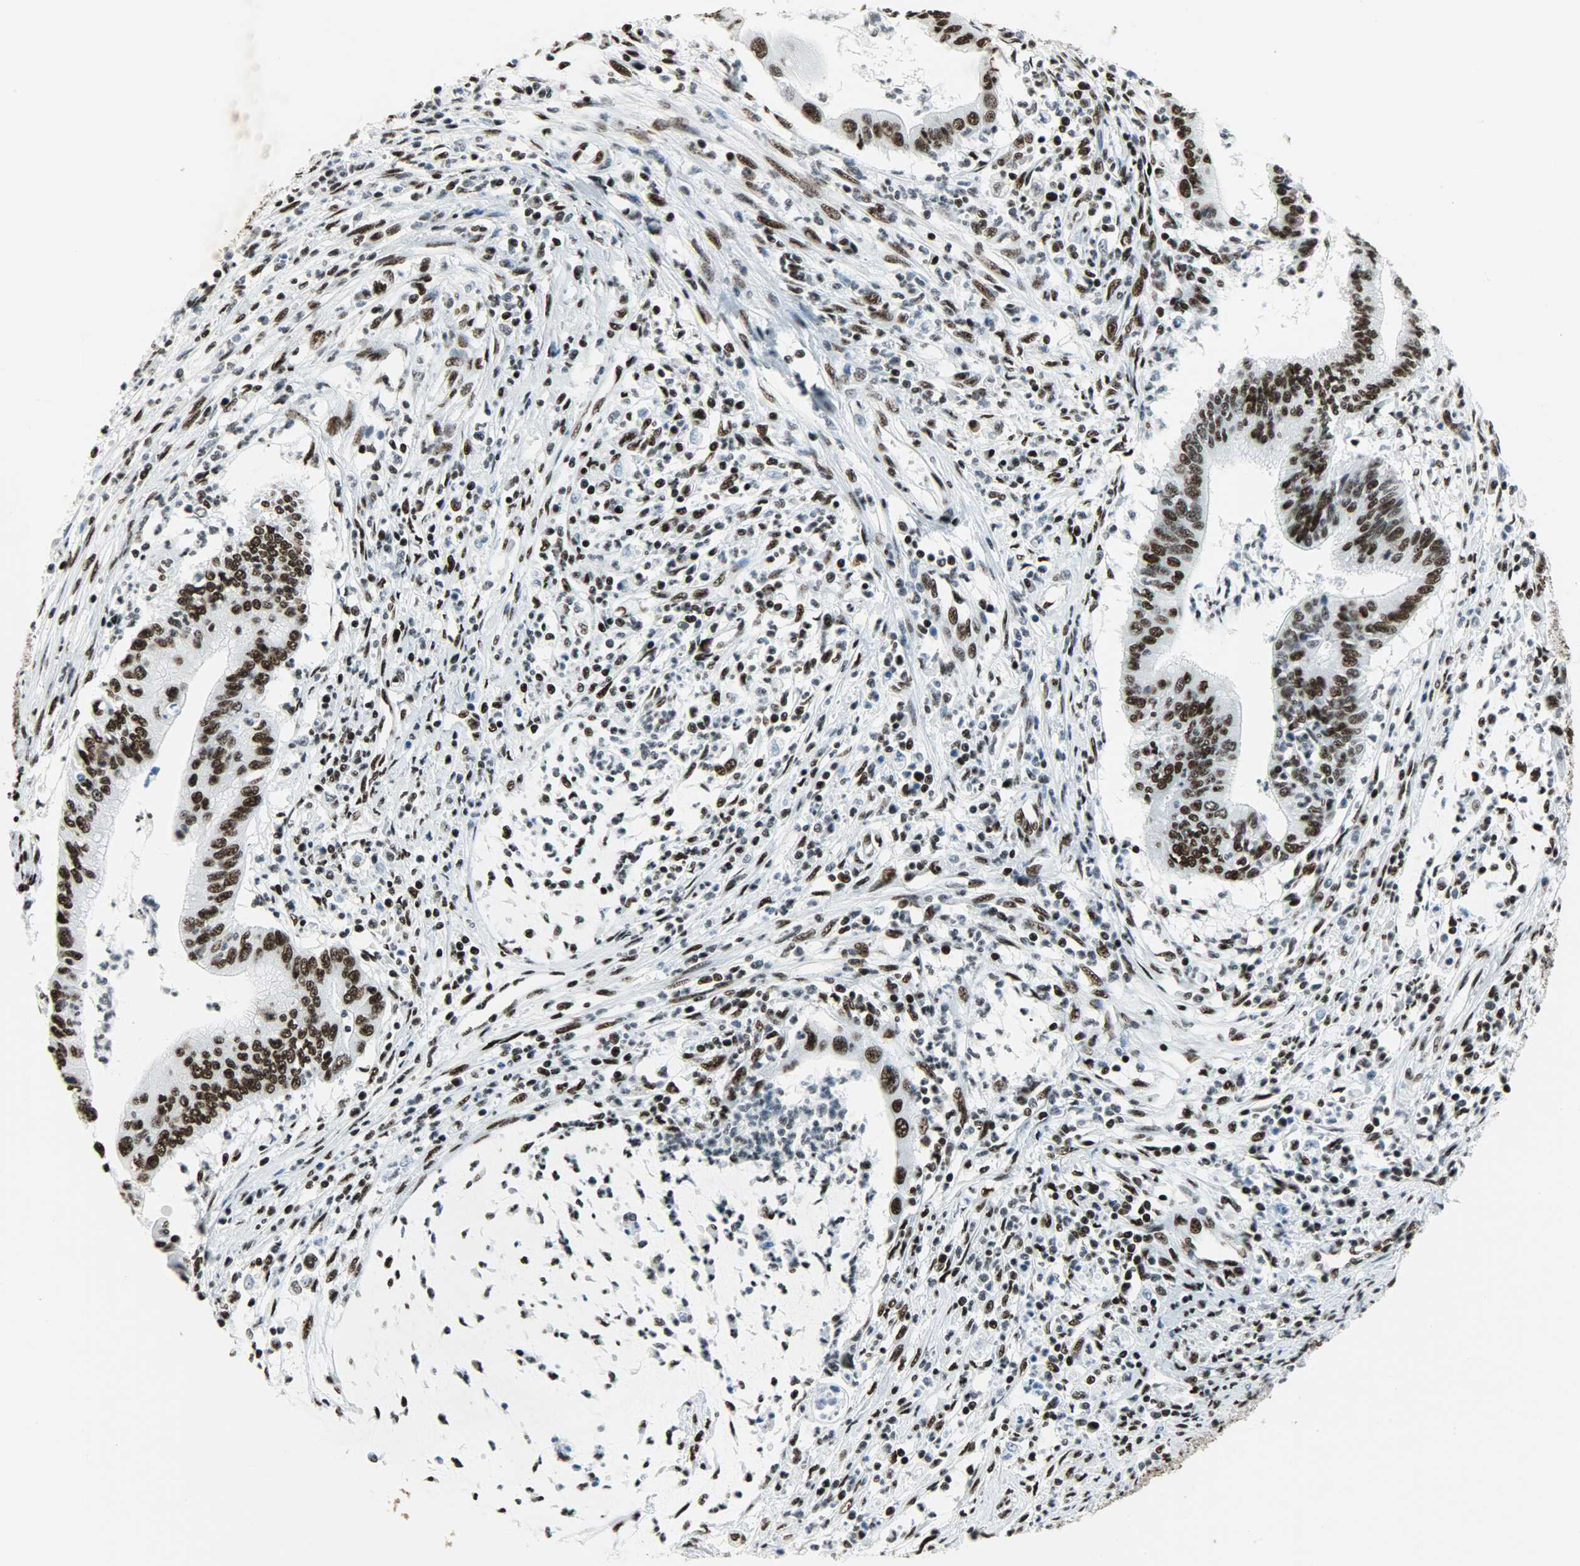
{"staining": {"intensity": "strong", "quantity": ">75%", "location": "nuclear"}, "tissue": "cervical cancer", "cell_type": "Tumor cells", "image_type": "cancer", "snomed": [{"axis": "morphology", "description": "Adenocarcinoma, NOS"}, {"axis": "topography", "description": "Cervix"}], "caption": "This micrograph reveals cervical adenocarcinoma stained with immunohistochemistry to label a protein in brown. The nuclear of tumor cells show strong positivity for the protein. Nuclei are counter-stained blue.", "gene": "SNRPA", "patient": {"sex": "female", "age": 36}}